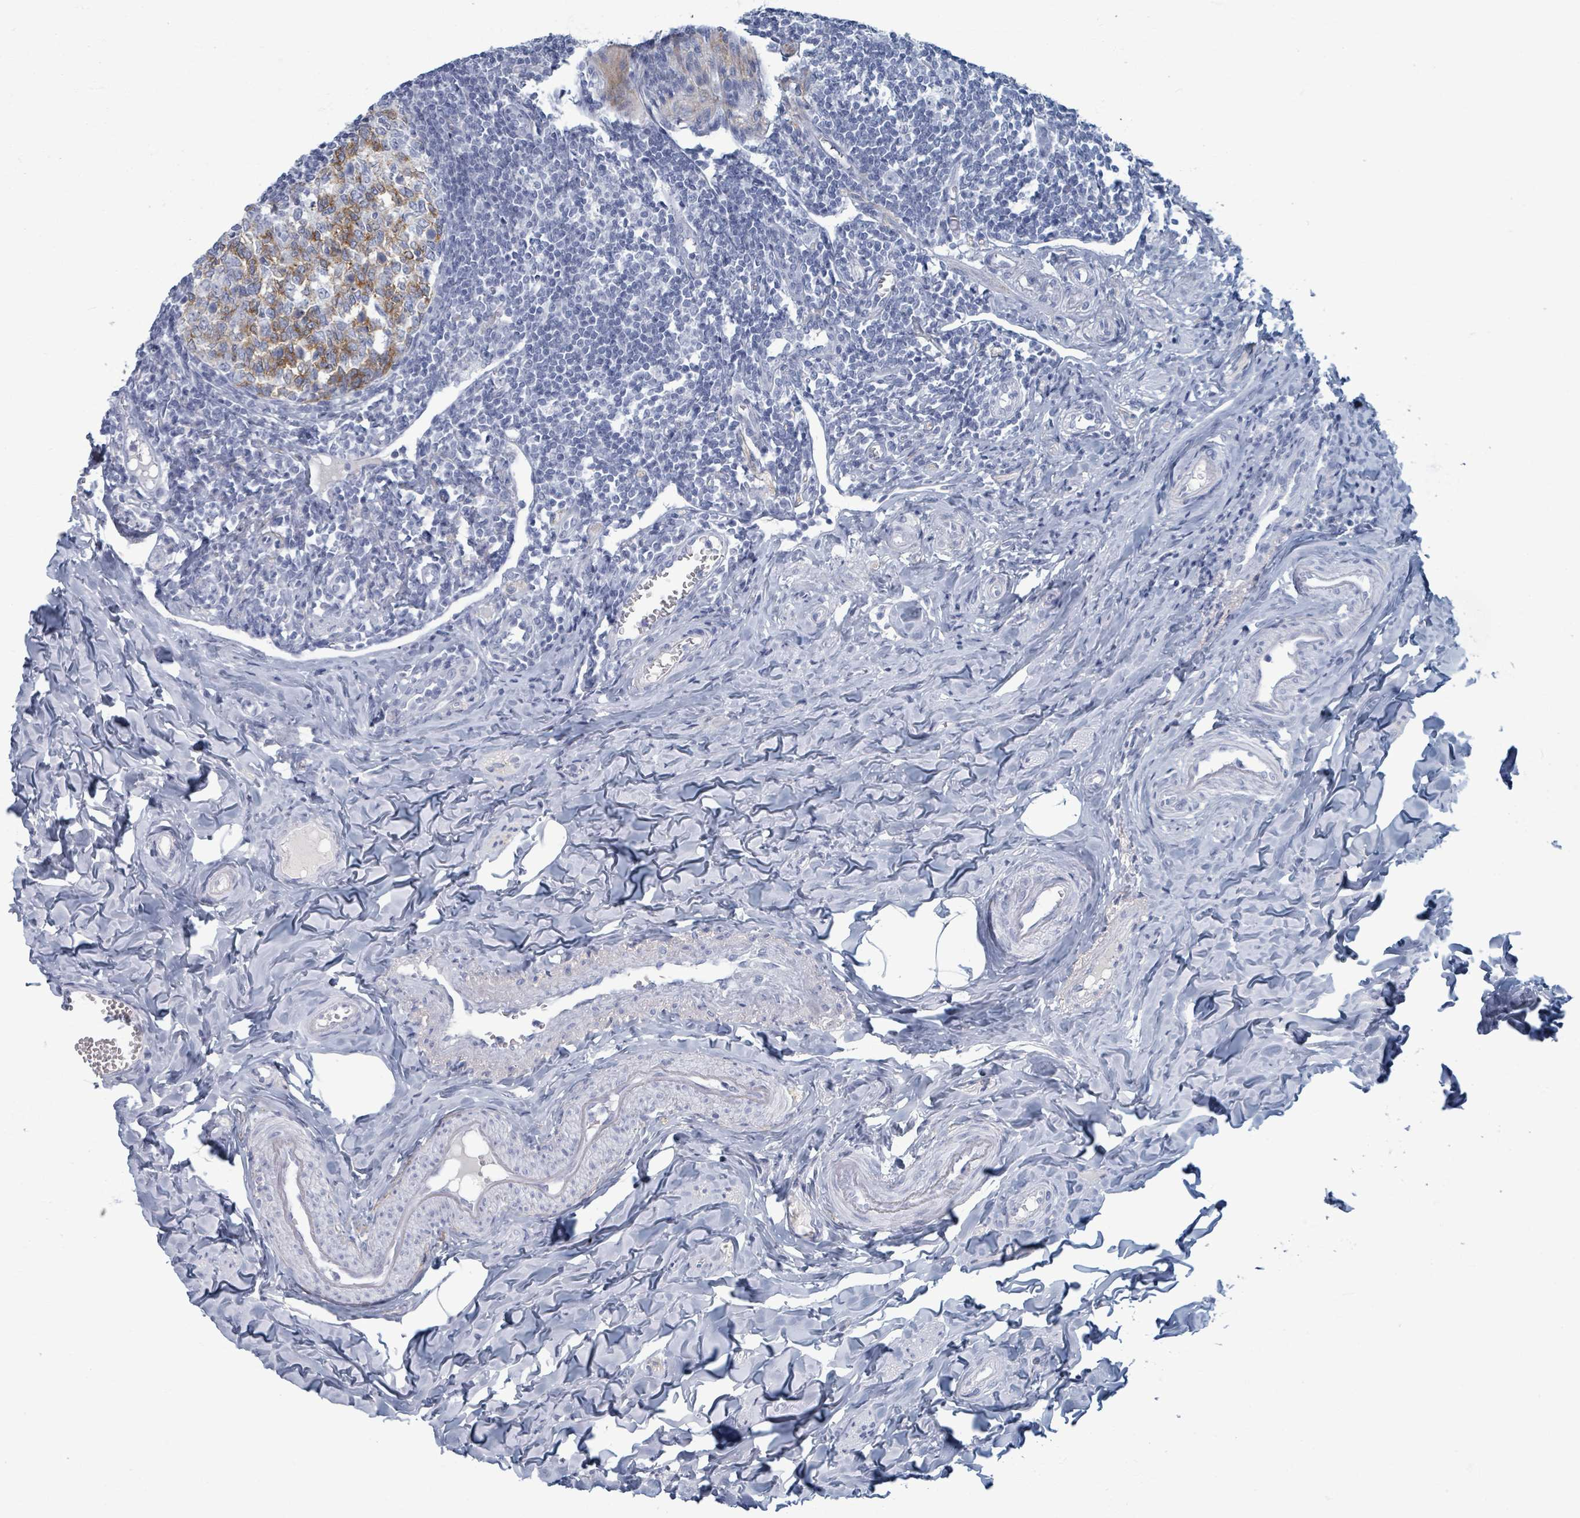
{"staining": {"intensity": "negative", "quantity": "none", "location": "none"}, "tissue": "appendix", "cell_type": "Glandular cells", "image_type": "normal", "snomed": [{"axis": "morphology", "description": "Normal tissue, NOS"}, {"axis": "topography", "description": "Appendix"}], "caption": "This is an immunohistochemistry (IHC) image of benign human appendix. There is no positivity in glandular cells.", "gene": "TAS2R1", "patient": {"sex": "male", "age": 78}}